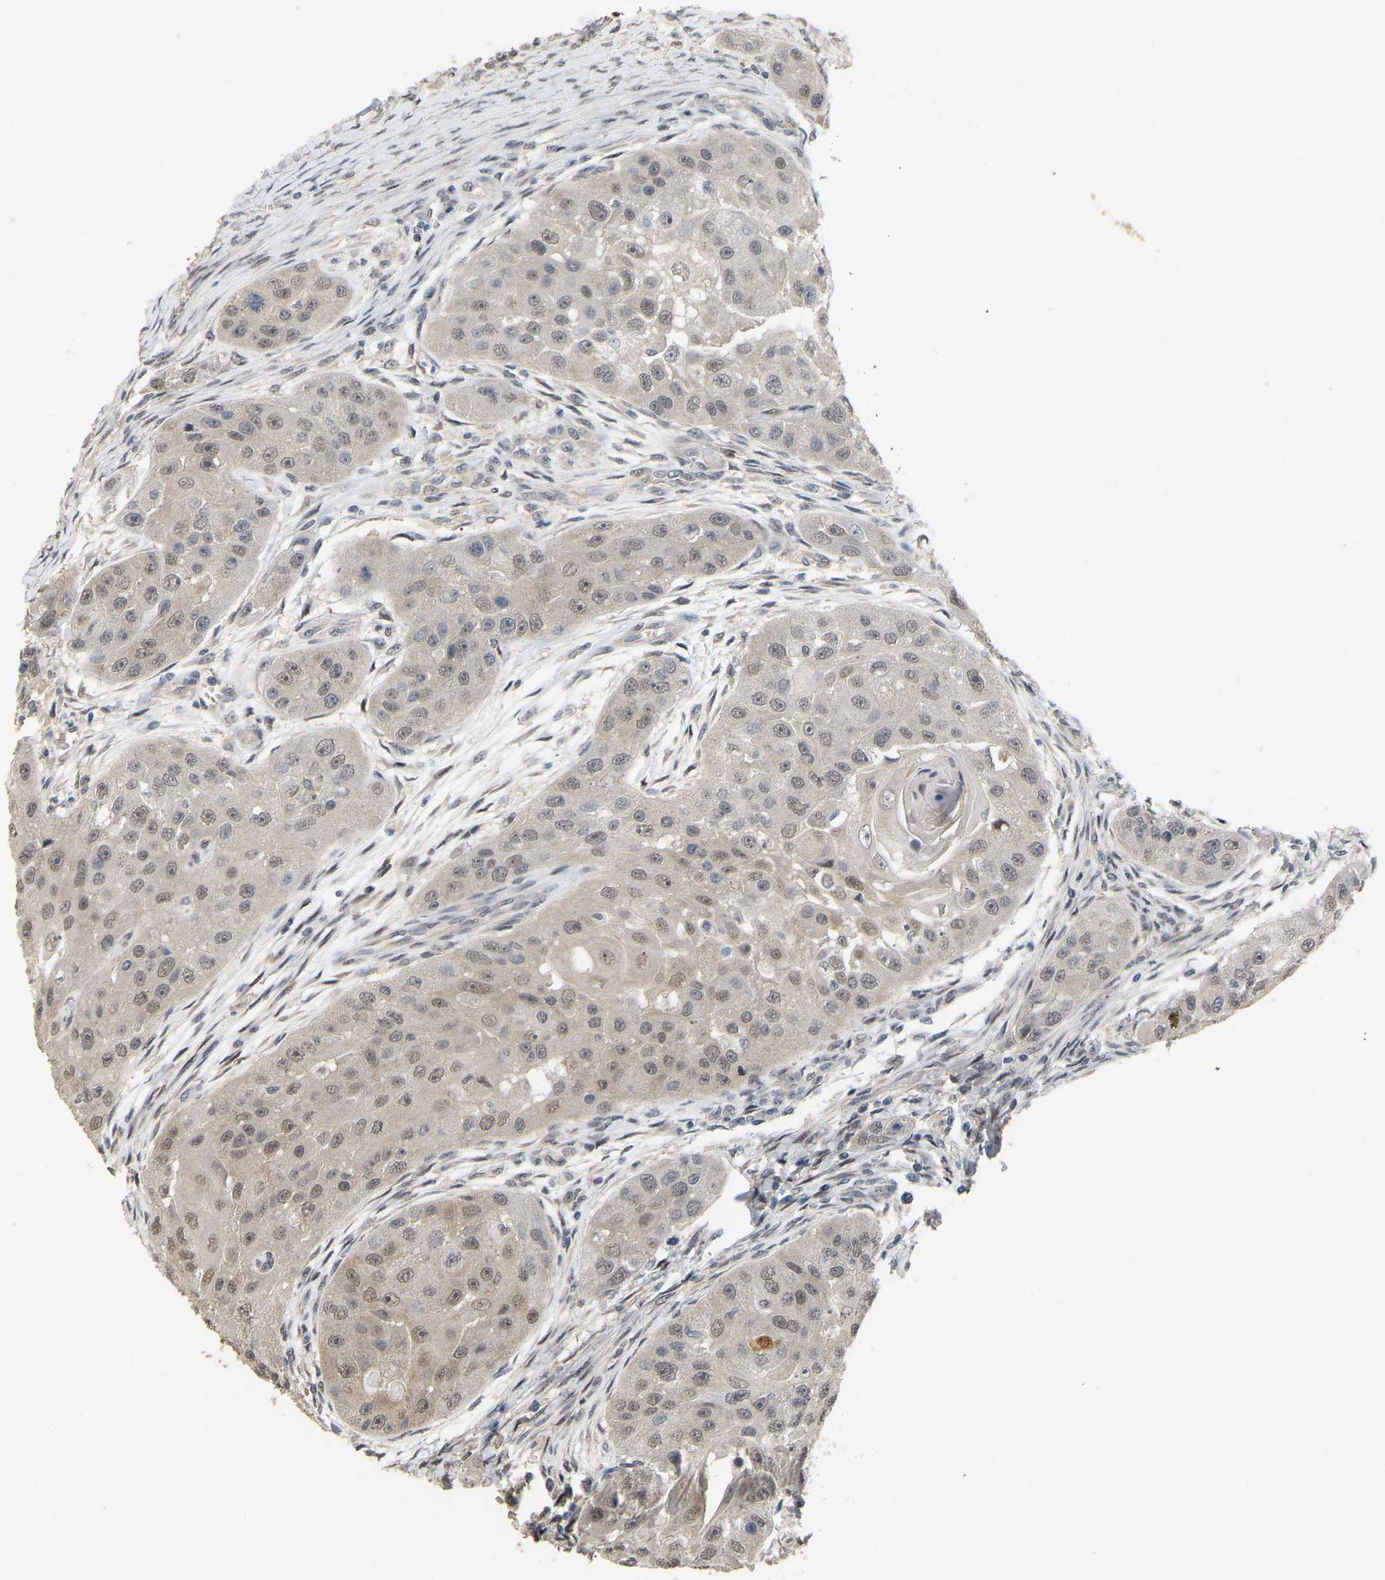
{"staining": {"intensity": "weak", "quantity": "25%-75%", "location": "nuclear"}, "tissue": "head and neck cancer", "cell_type": "Tumor cells", "image_type": "cancer", "snomed": [{"axis": "morphology", "description": "Normal tissue, NOS"}, {"axis": "morphology", "description": "Squamous cell carcinoma, NOS"}, {"axis": "topography", "description": "Skeletal muscle"}, {"axis": "topography", "description": "Head-Neck"}], "caption": "This is a photomicrograph of immunohistochemistry staining of head and neck cancer, which shows weak expression in the nuclear of tumor cells.", "gene": "RUVBL1", "patient": {"sex": "male", "age": 51}}